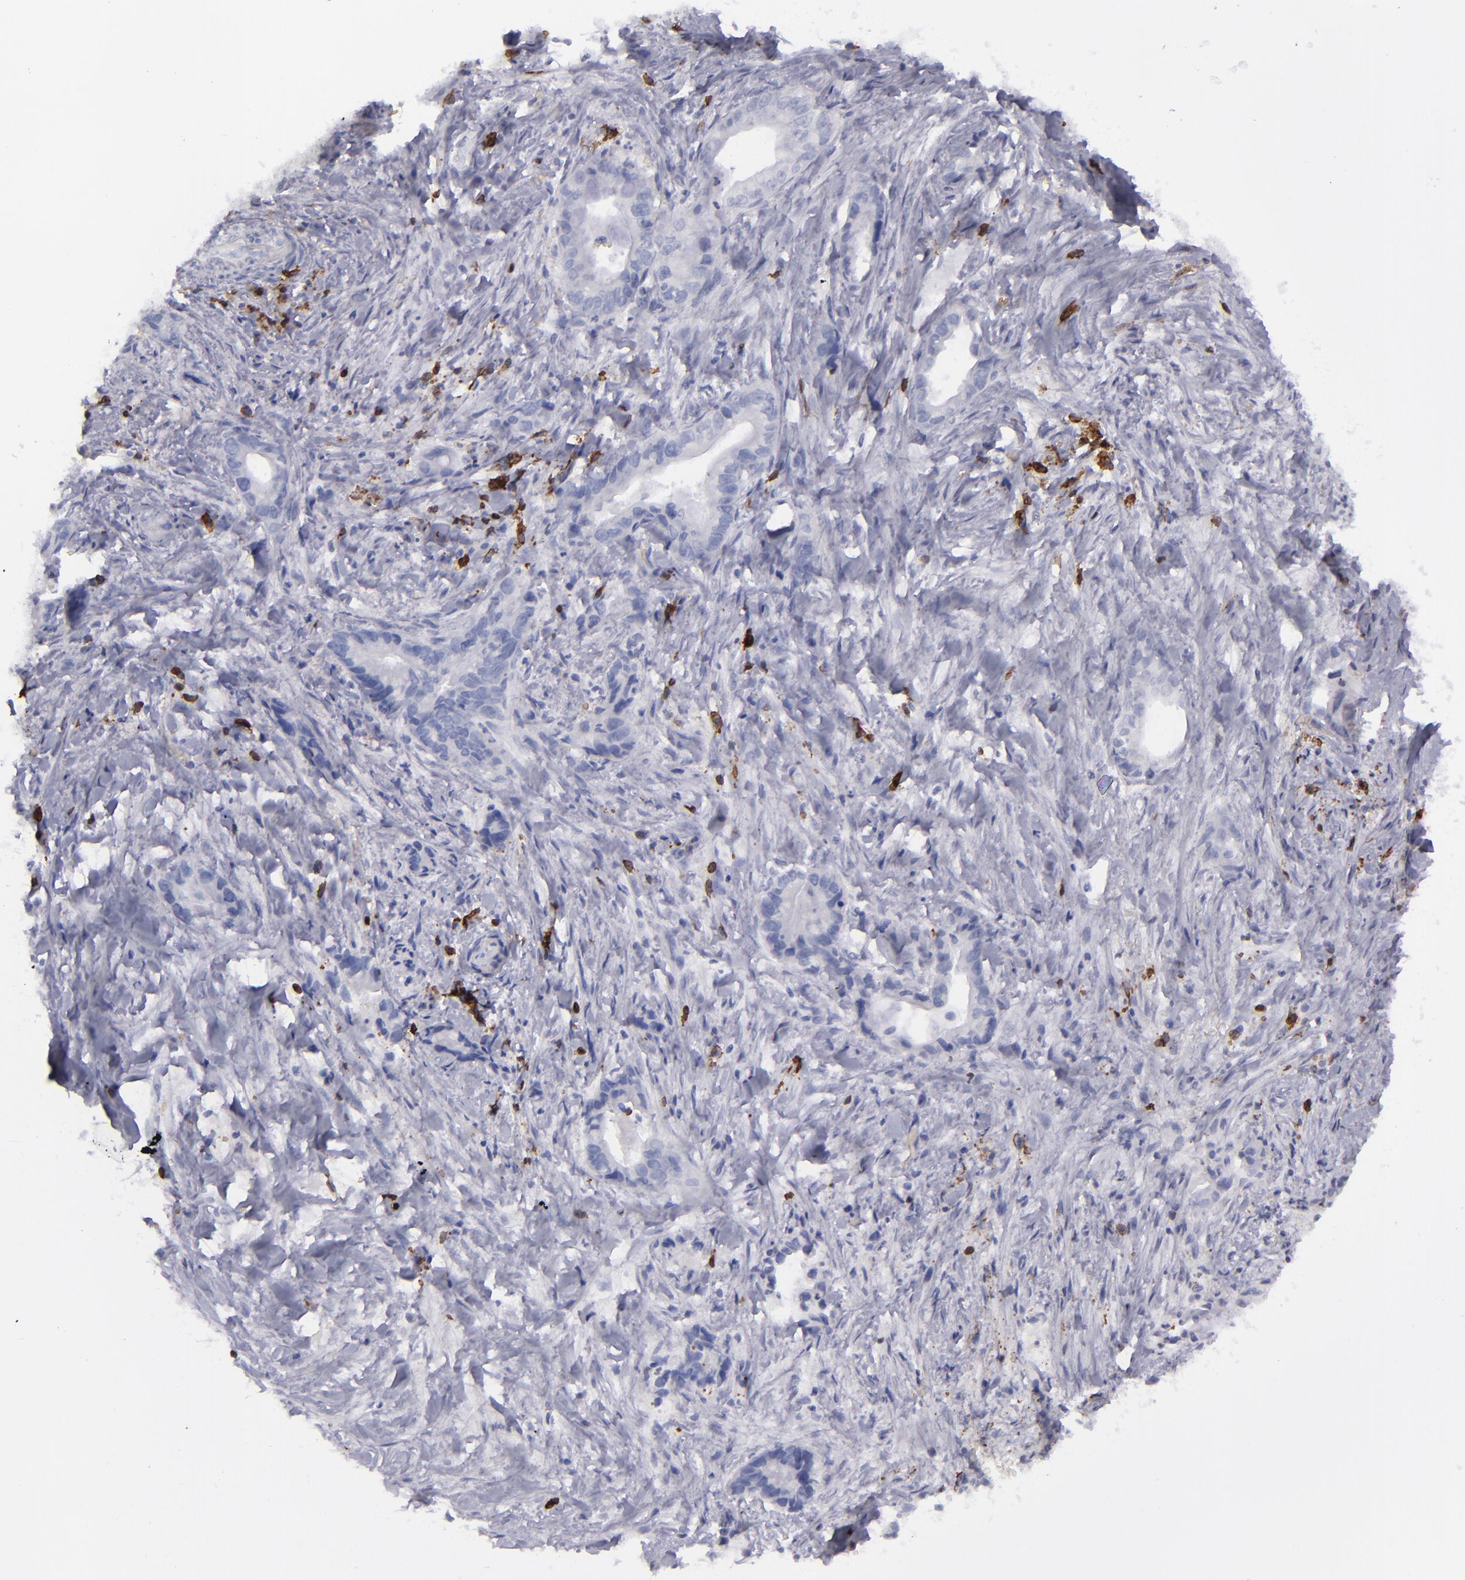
{"staining": {"intensity": "negative", "quantity": "none", "location": "none"}, "tissue": "liver cancer", "cell_type": "Tumor cells", "image_type": "cancer", "snomed": [{"axis": "morphology", "description": "Cholangiocarcinoma"}, {"axis": "topography", "description": "Liver"}], "caption": "Tumor cells are negative for brown protein staining in liver cholangiocarcinoma.", "gene": "CD27", "patient": {"sex": "female", "age": 55}}